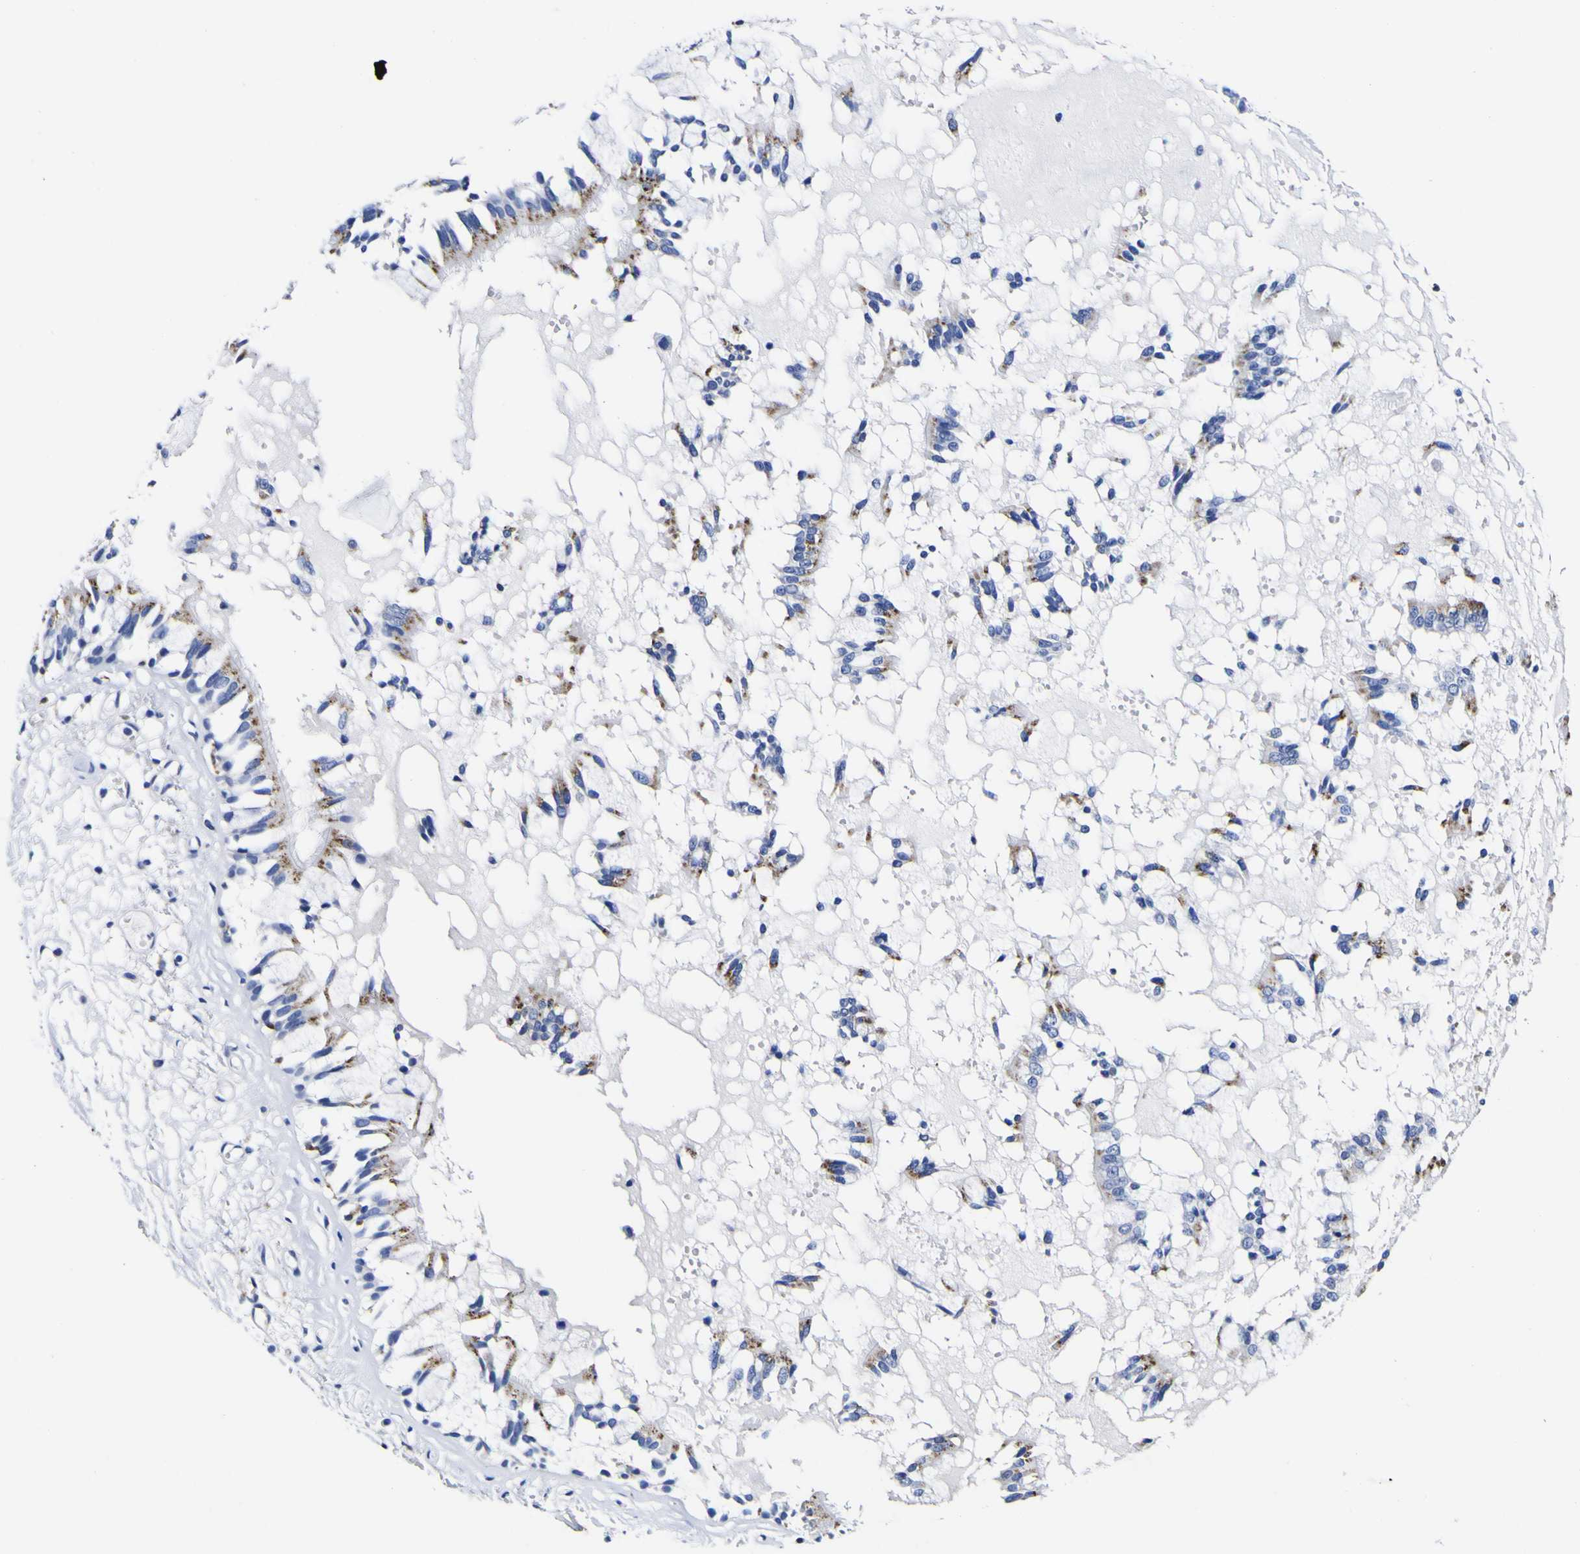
{"staining": {"intensity": "weak", "quantity": "25%-75%", "location": "cytoplasmic/membranous"}, "tissue": "bronchus", "cell_type": "Respiratory epithelial cells", "image_type": "normal", "snomed": [{"axis": "morphology", "description": "Normal tissue, NOS"}, {"axis": "morphology", "description": "Inflammation, NOS"}, {"axis": "topography", "description": "Cartilage tissue"}, {"axis": "topography", "description": "Lung"}], "caption": "Protein staining by immunohistochemistry (IHC) exhibits weak cytoplasmic/membranous positivity in about 25%-75% of respiratory epithelial cells in benign bronchus.", "gene": "HLA", "patient": {"sex": "male", "age": 71}}